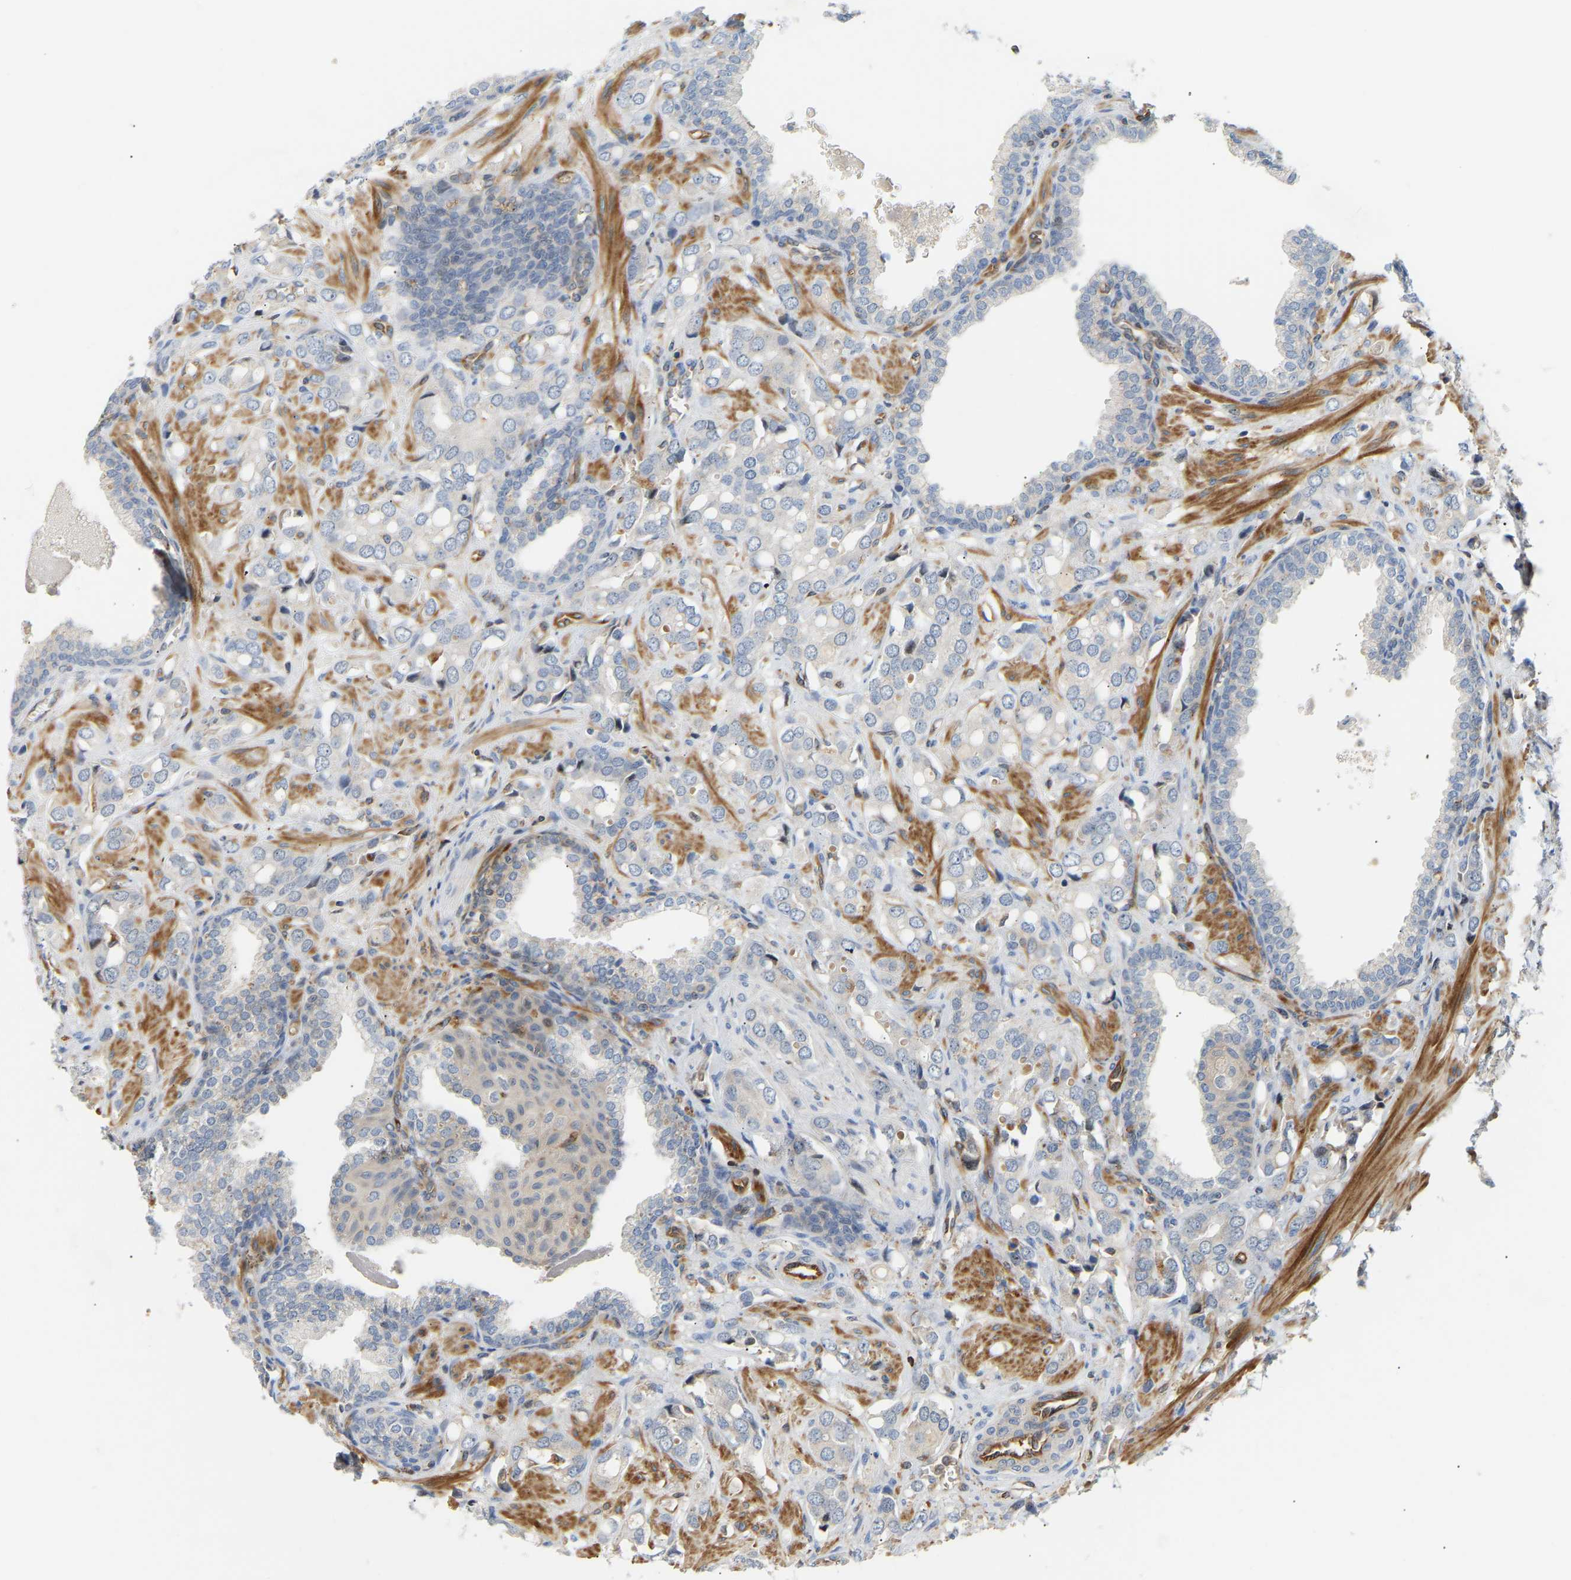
{"staining": {"intensity": "negative", "quantity": "none", "location": "none"}, "tissue": "prostate cancer", "cell_type": "Tumor cells", "image_type": "cancer", "snomed": [{"axis": "morphology", "description": "Adenocarcinoma, High grade"}, {"axis": "topography", "description": "Prostate"}], "caption": "The immunohistochemistry (IHC) photomicrograph has no significant expression in tumor cells of prostate high-grade adenocarcinoma tissue.", "gene": "PLCG2", "patient": {"sex": "male", "age": 52}}